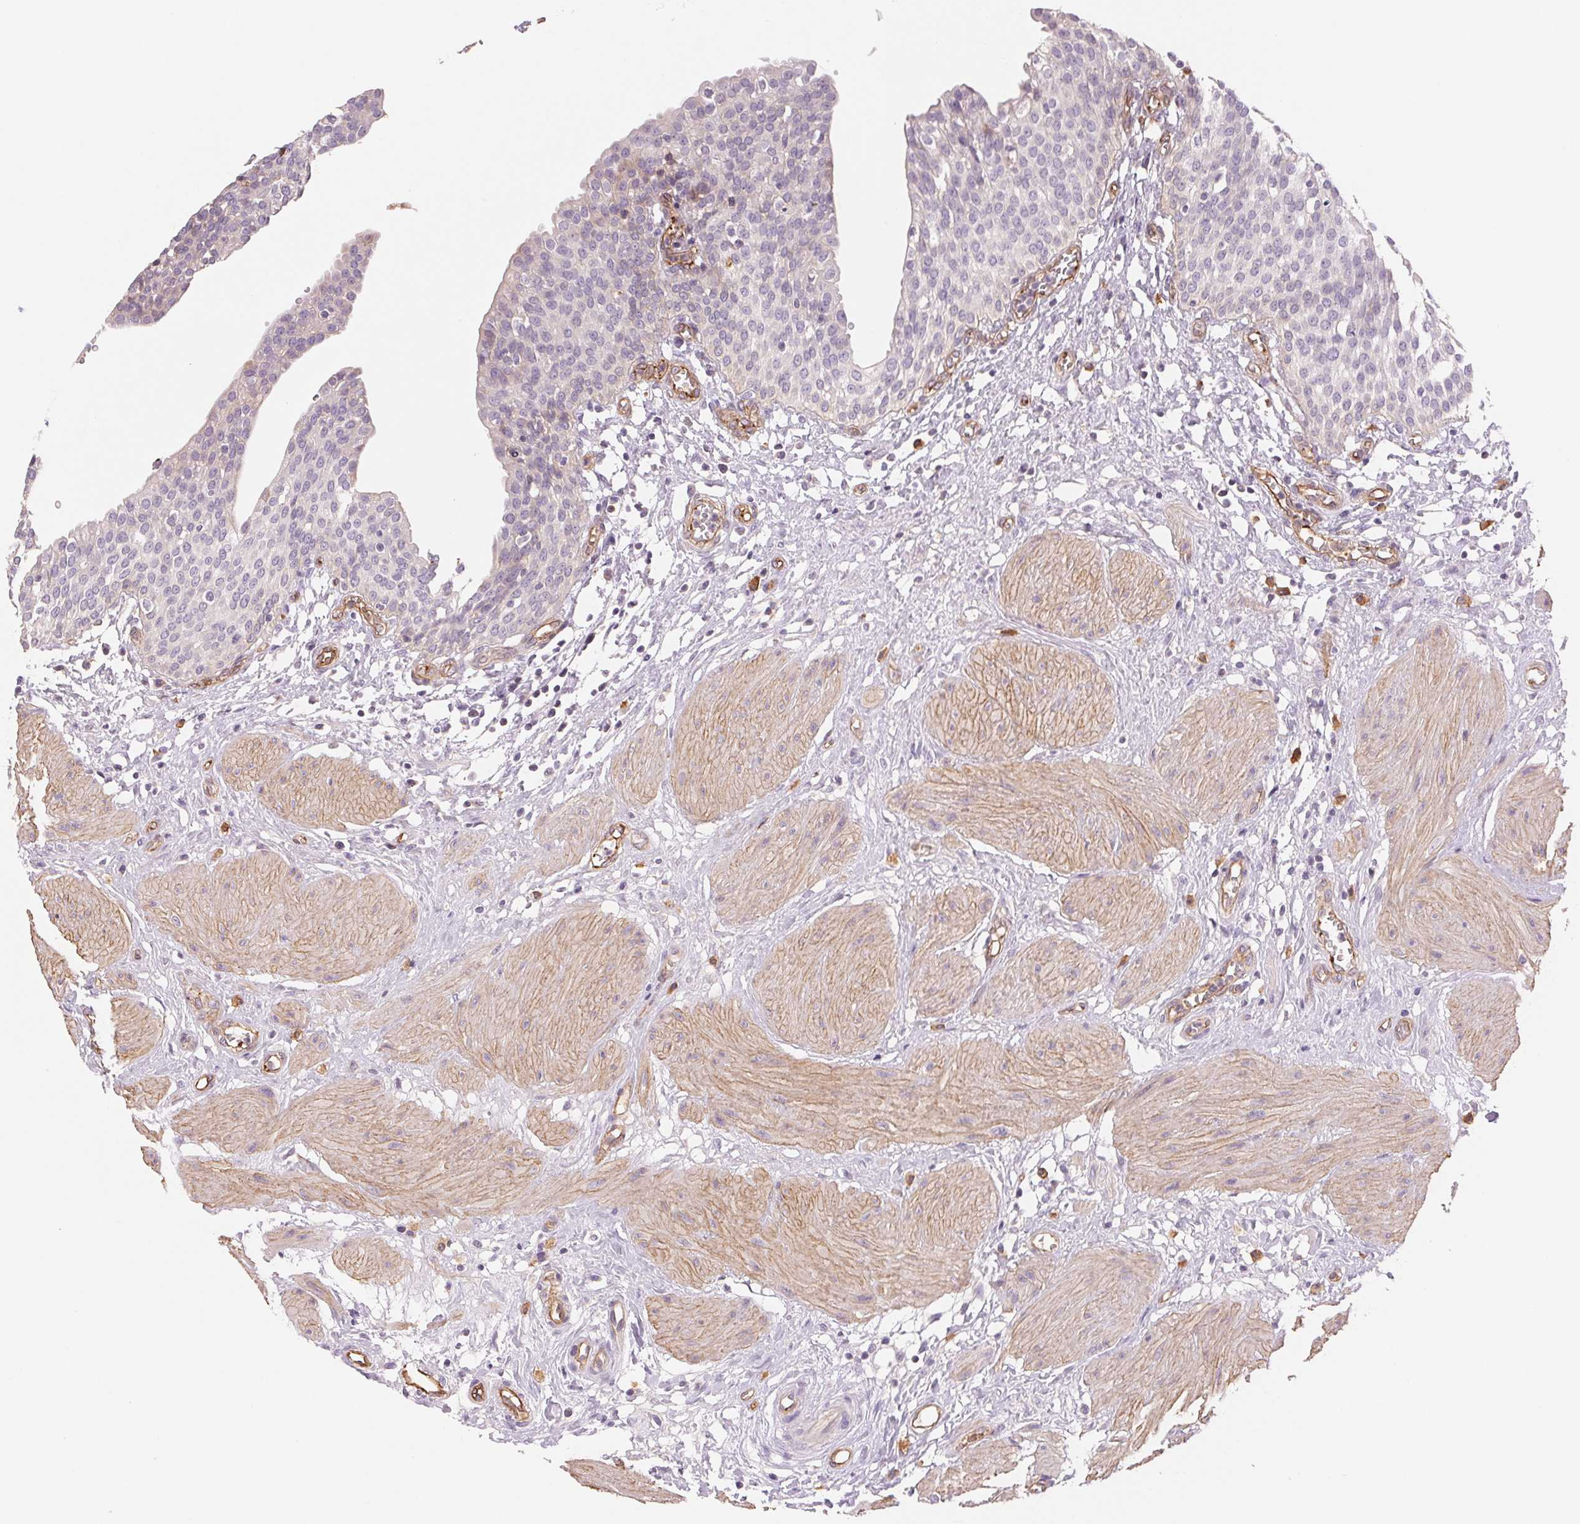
{"staining": {"intensity": "negative", "quantity": "none", "location": "none"}, "tissue": "urinary bladder", "cell_type": "Urothelial cells", "image_type": "normal", "snomed": [{"axis": "morphology", "description": "Normal tissue, NOS"}, {"axis": "topography", "description": "Urinary bladder"}], "caption": "An IHC histopathology image of benign urinary bladder is shown. There is no staining in urothelial cells of urinary bladder. The staining was performed using DAB to visualize the protein expression in brown, while the nuclei were stained in blue with hematoxylin (Magnification: 20x).", "gene": "ANKRD13B", "patient": {"sex": "male", "age": 55}}